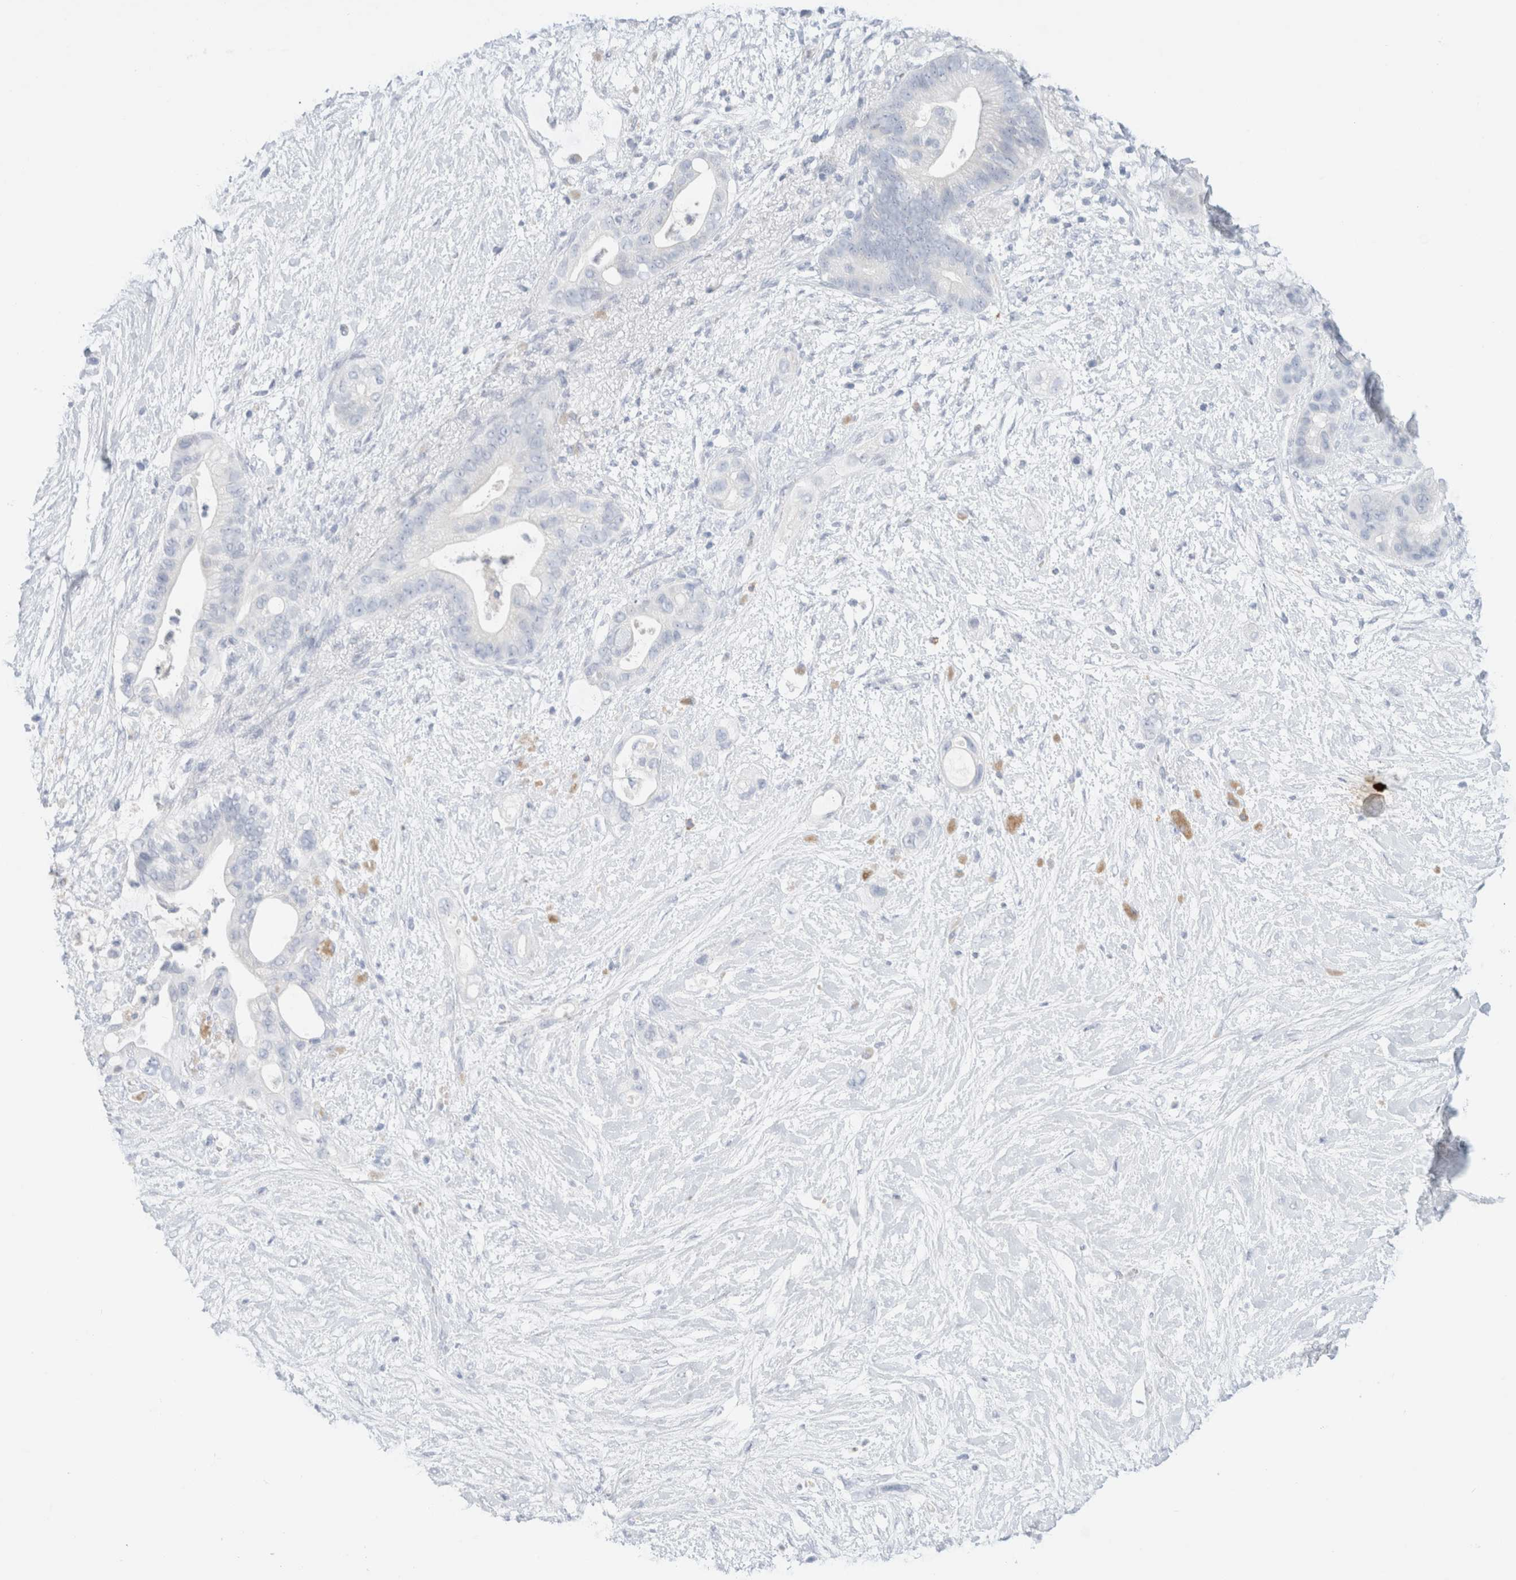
{"staining": {"intensity": "negative", "quantity": "none", "location": "none"}, "tissue": "pancreatic cancer", "cell_type": "Tumor cells", "image_type": "cancer", "snomed": [{"axis": "morphology", "description": "Adenocarcinoma, NOS"}, {"axis": "topography", "description": "Pancreas"}], "caption": "An image of pancreatic cancer stained for a protein shows no brown staining in tumor cells. (DAB (3,3'-diaminobenzidine) IHC with hematoxylin counter stain).", "gene": "ARG1", "patient": {"sex": "male", "age": 53}}